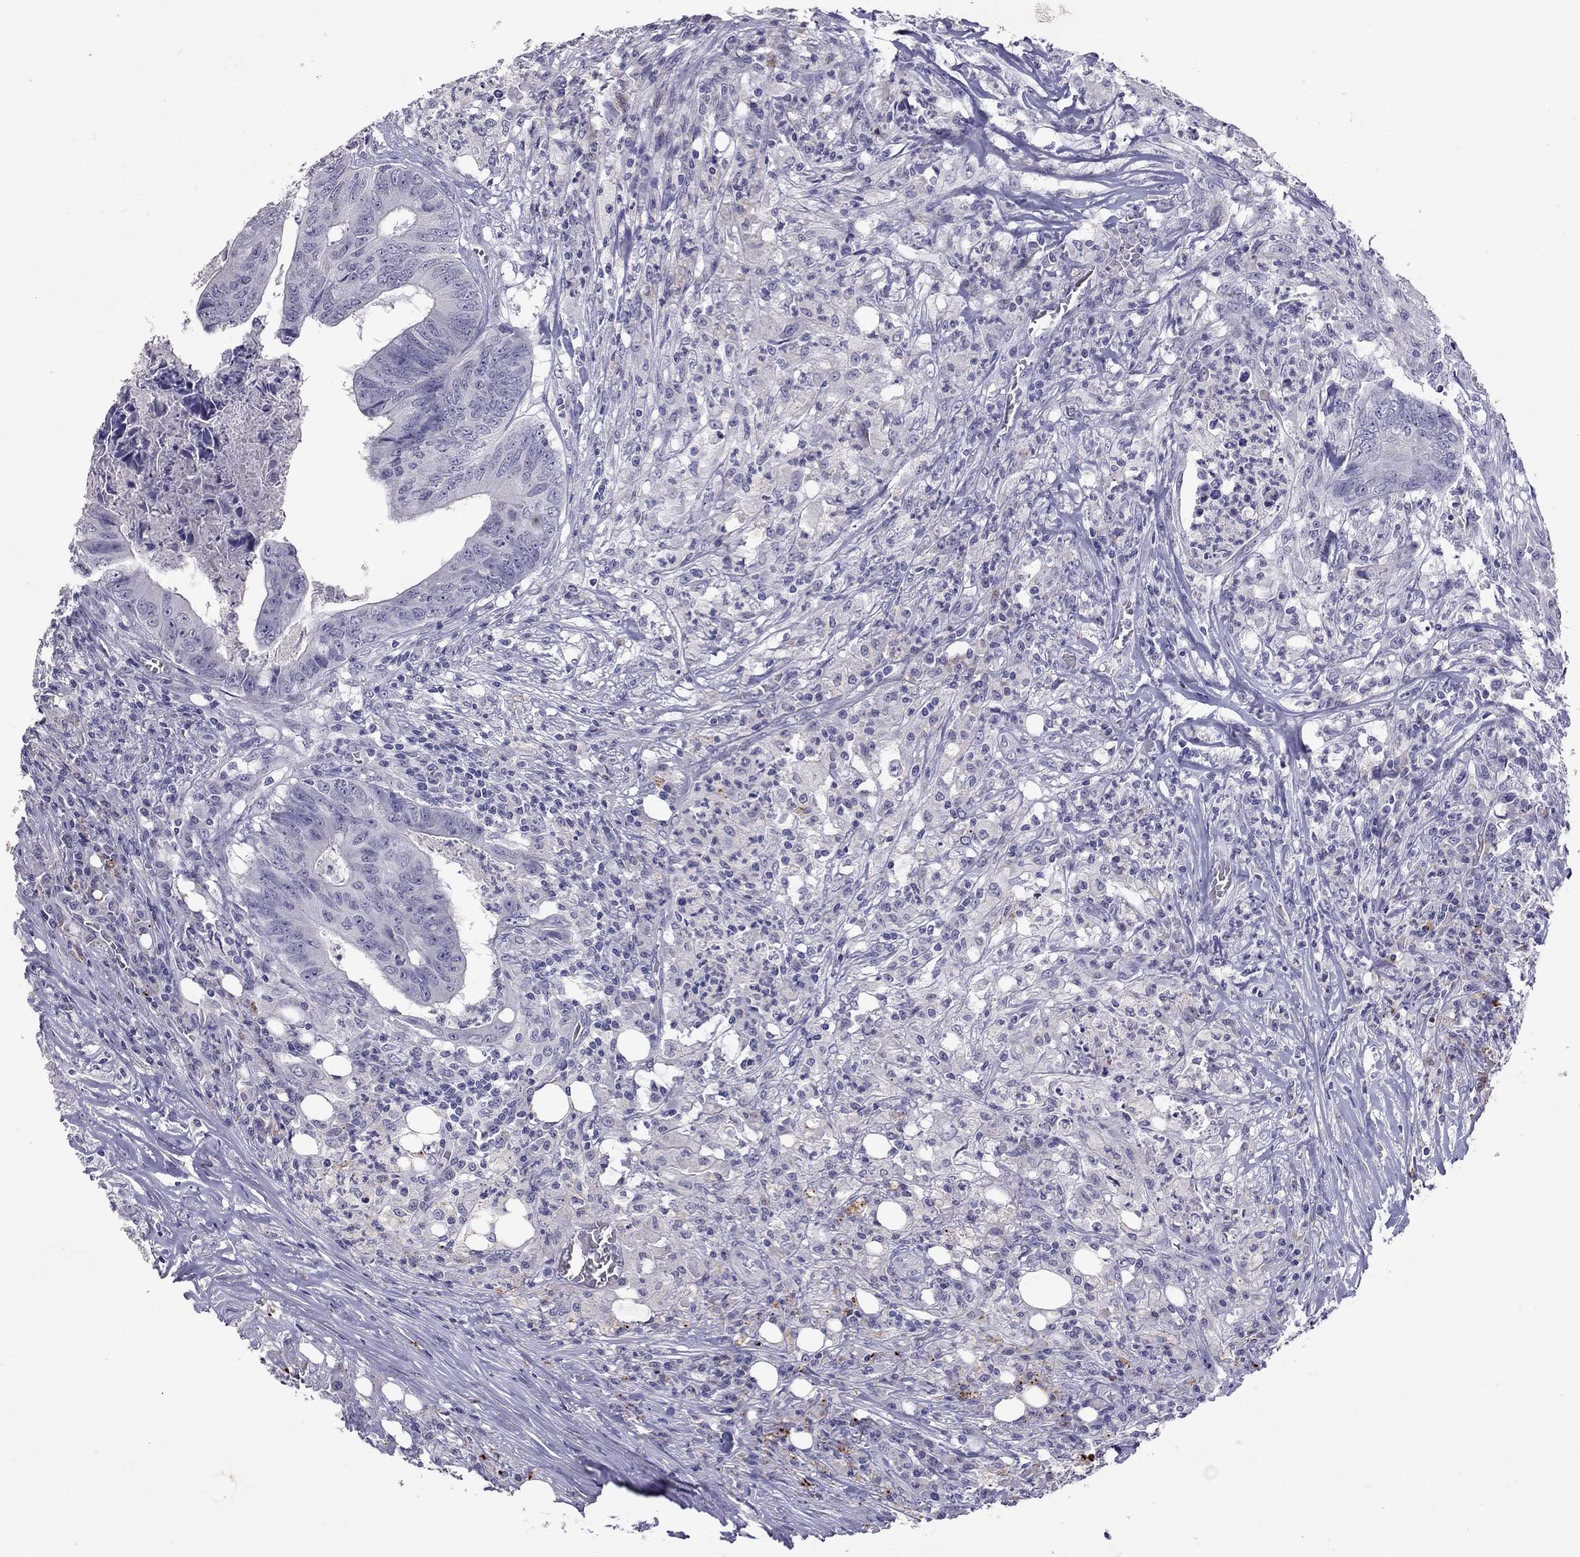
{"staining": {"intensity": "negative", "quantity": "none", "location": "none"}, "tissue": "colorectal cancer", "cell_type": "Tumor cells", "image_type": "cancer", "snomed": [{"axis": "morphology", "description": "Adenocarcinoma, NOS"}, {"axis": "topography", "description": "Colon"}], "caption": "A micrograph of human colorectal cancer is negative for staining in tumor cells.", "gene": "SLAMF1", "patient": {"sex": "male", "age": 84}}